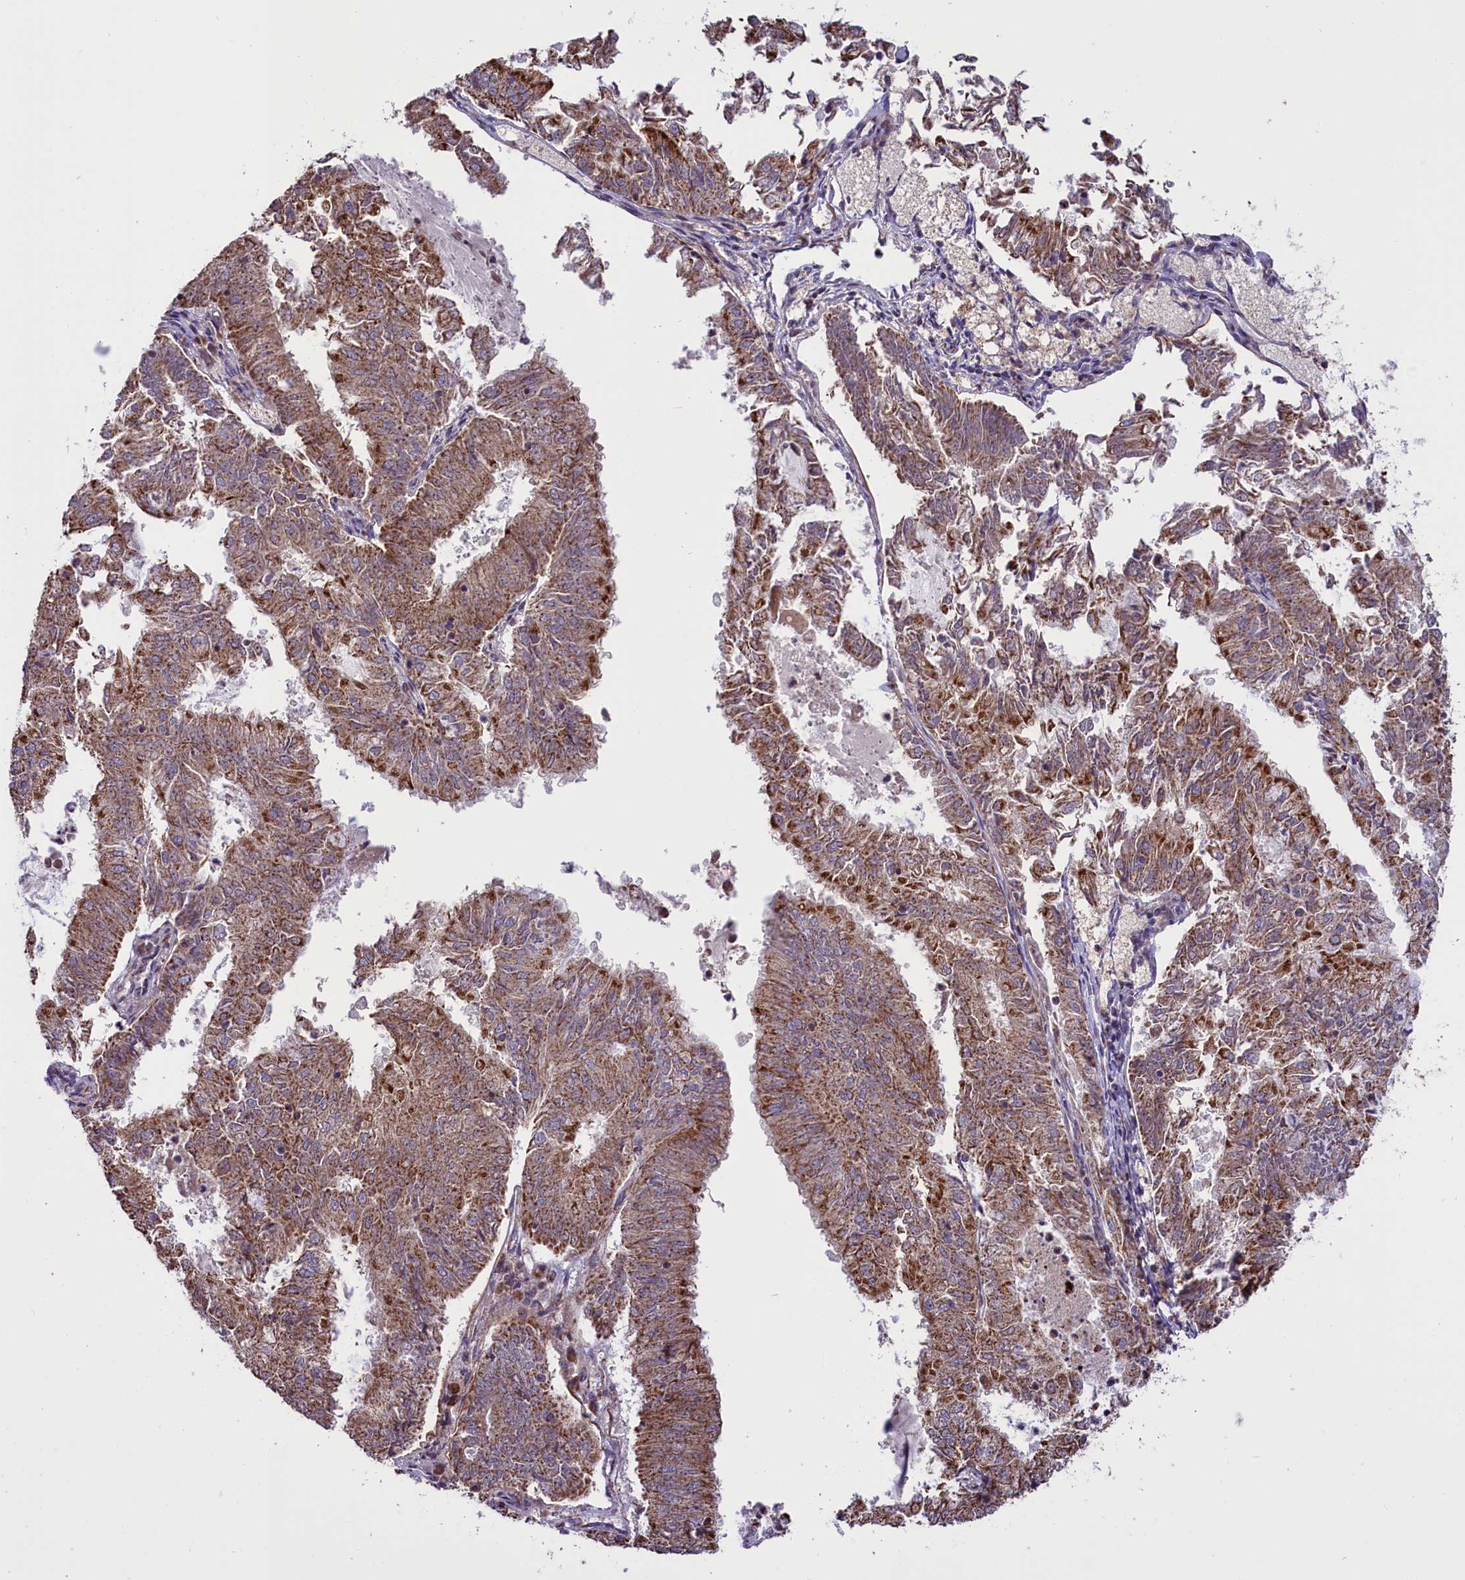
{"staining": {"intensity": "moderate", "quantity": ">75%", "location": "cytoplasmic/membranous"}, "tissue": "endometrial cancer", "cell_type": "Tumor cells", "image_type": "cancer", "snomed": [{"axis": "morphology", "description": "Adenocarcinoma, NOS"}, {"axis": "topography", "description": "Endometrium"}], "caption": "Immunohistochemical staining of human endometrial cancer demonstrates moderate cytoplasmic/membranous protein staining in about >75% of tumor cells.", "gene": "GLRX5", "patient": {"sex": "female", "age": 57}}